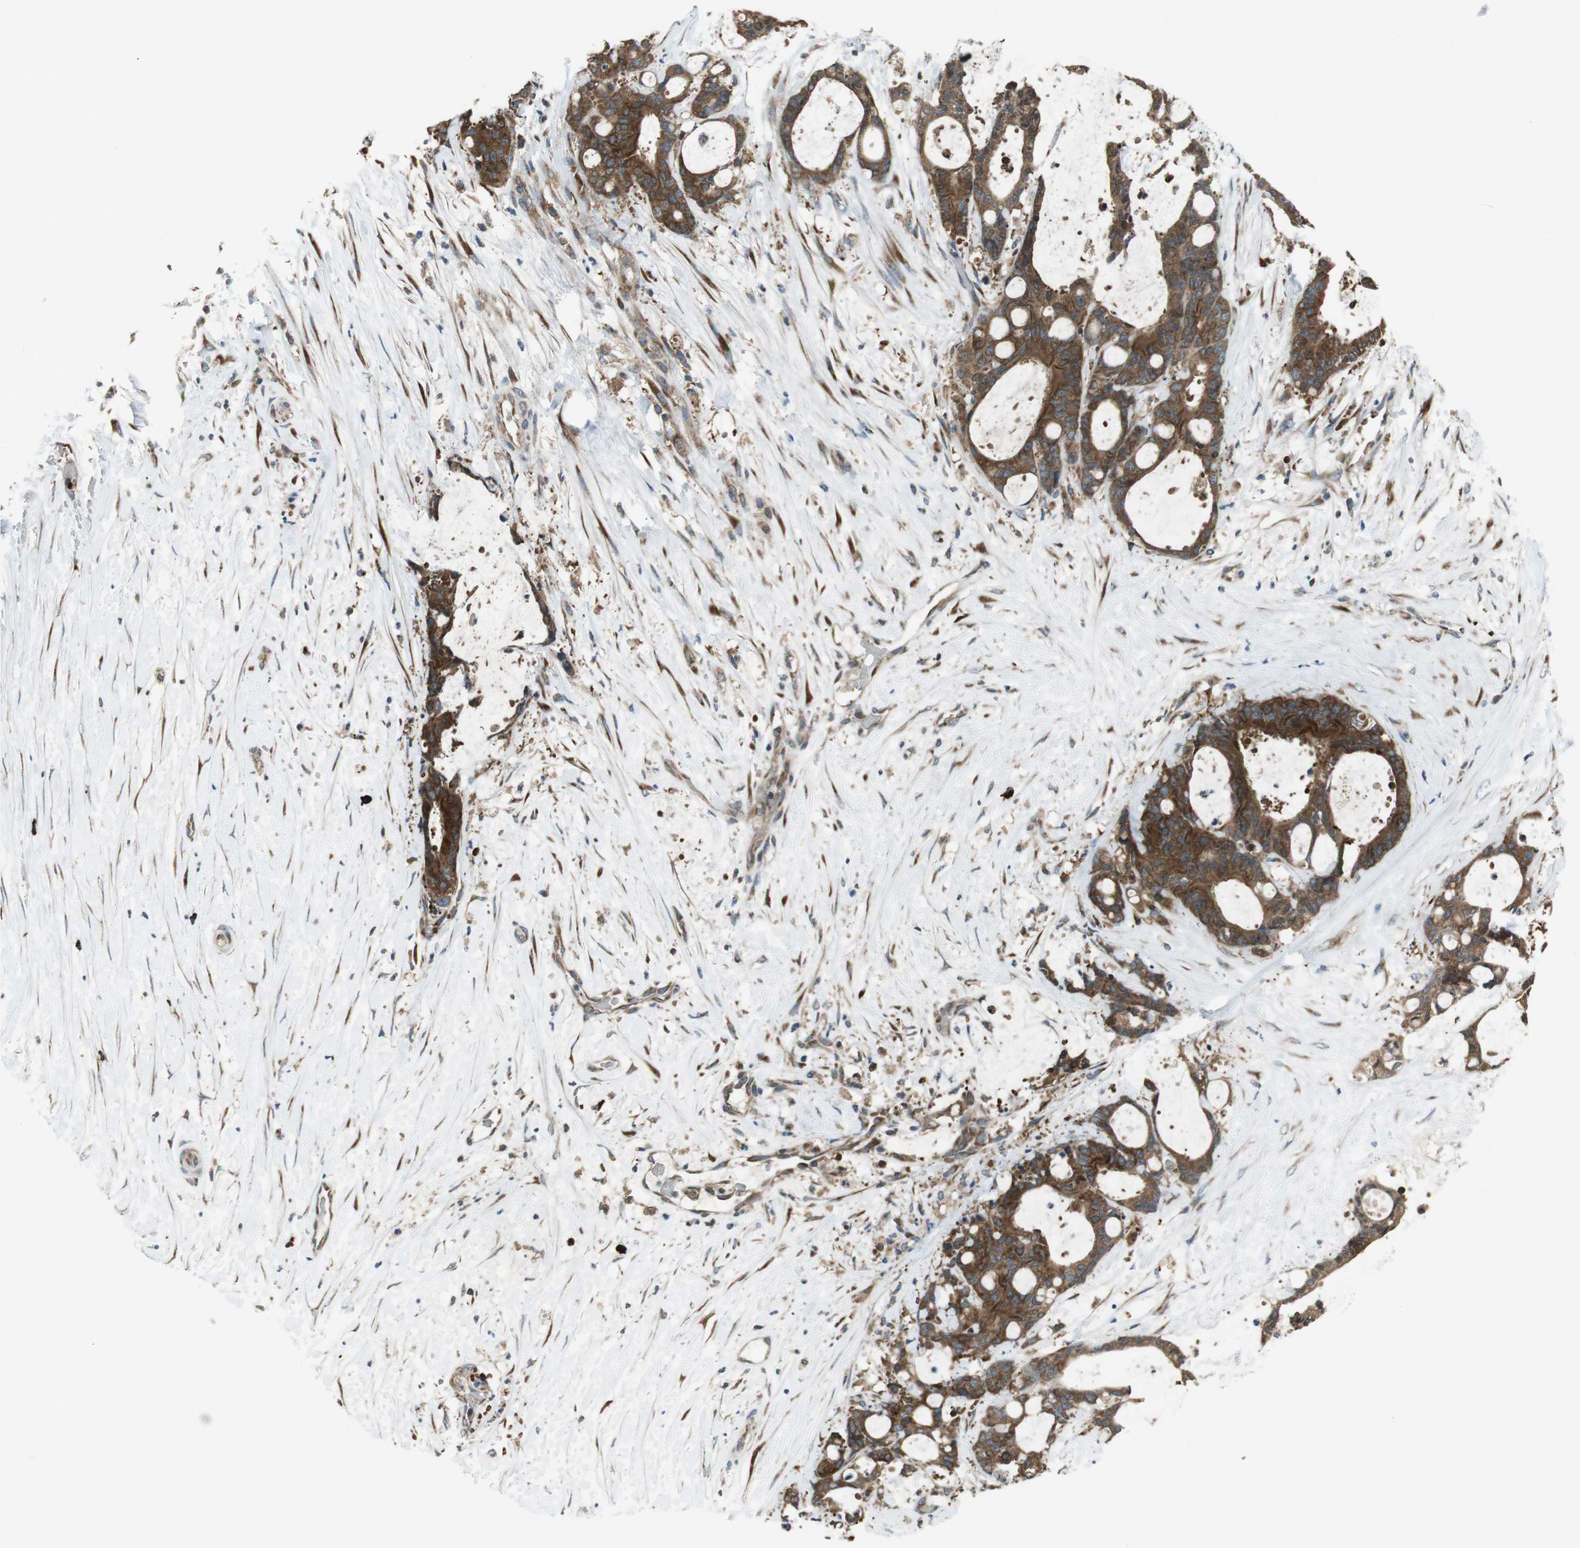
{"staining": {"intensity": "strong", "quantity": ">75%", "location": "cytoplasmic/membranous"}, "tissue": "liver cancer", "cell_type": "Tumor cells", "image_type": "cancer", "snomed": [{"axis": "morphology", "description": "Cholangiocarcinoma"}, {"axis": "topography", "description": "Liver"}], "caption": "A photomicrograph of human cholangiocarcinoma (liver) stained for a protein displays strong cytoplasmic/membranous brown staining in tumor cells.", "gene": "SSR3", "patient": {"sex": "female", "age": 73}}